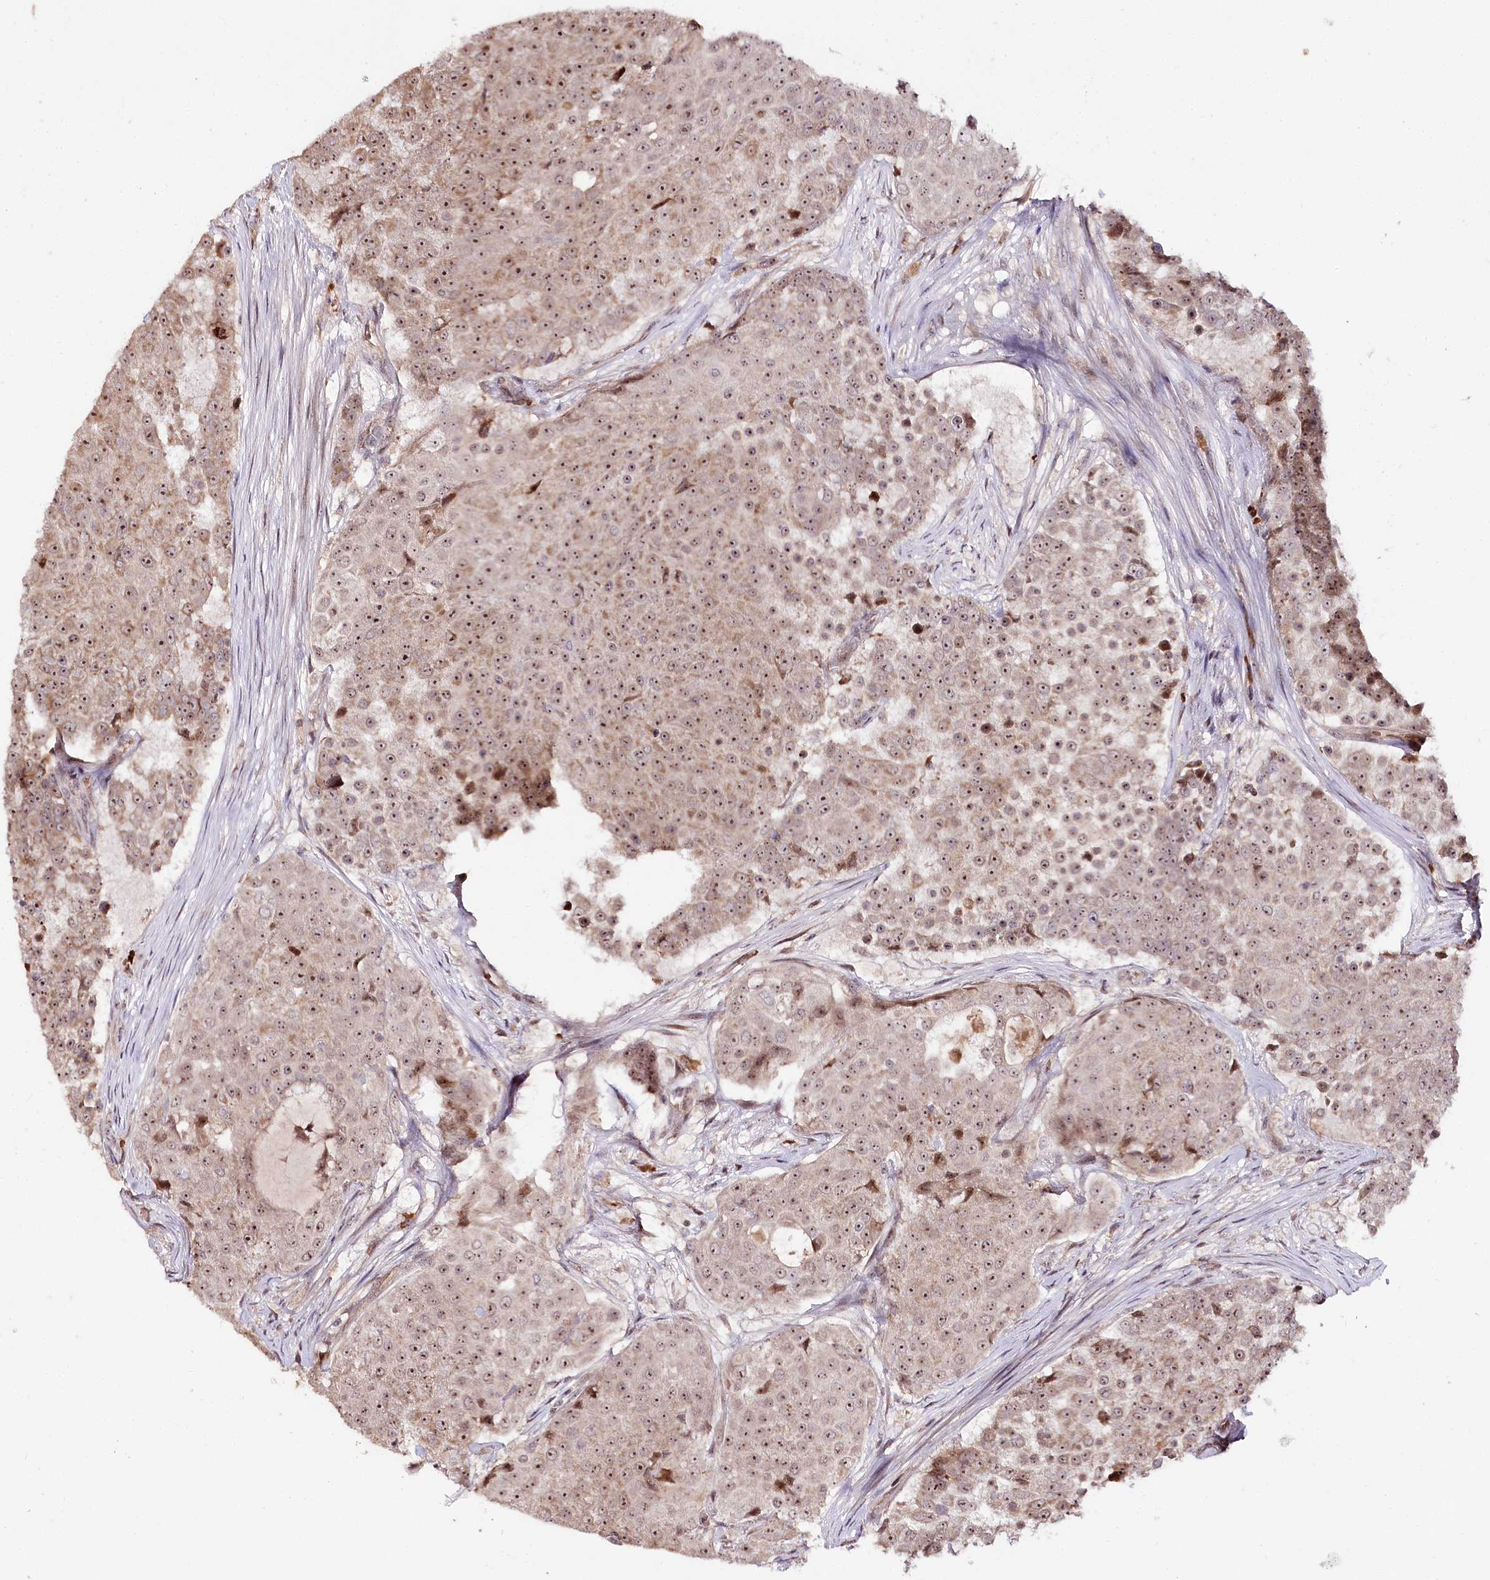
{"staining": {"intensity": "moderate", "quantity": ">75%", "location": "cytoplasmic/membranous,nuclear"}, "tissue": "urothelial cancer", "cell_type": "Tumor cells", "image_type": "cancer", "snomed": [{"axis": "morphology", "description": "Urothelial carcinoma, High grade"}, {"axis": "topography", "description": "Urinary bladder"}], "caption": "This photomicrograph exhibits urothelial carcinoma (high-grade) stained with immunohistochemistry to label a protein in brown. The cytoplasmic/membranous and nuclear of tumor cells show moderate positivity for the protein. Nuclei are counter-stained blue.", "gene": "DMP1", "patient": {"sex": "female", "age": 63}}